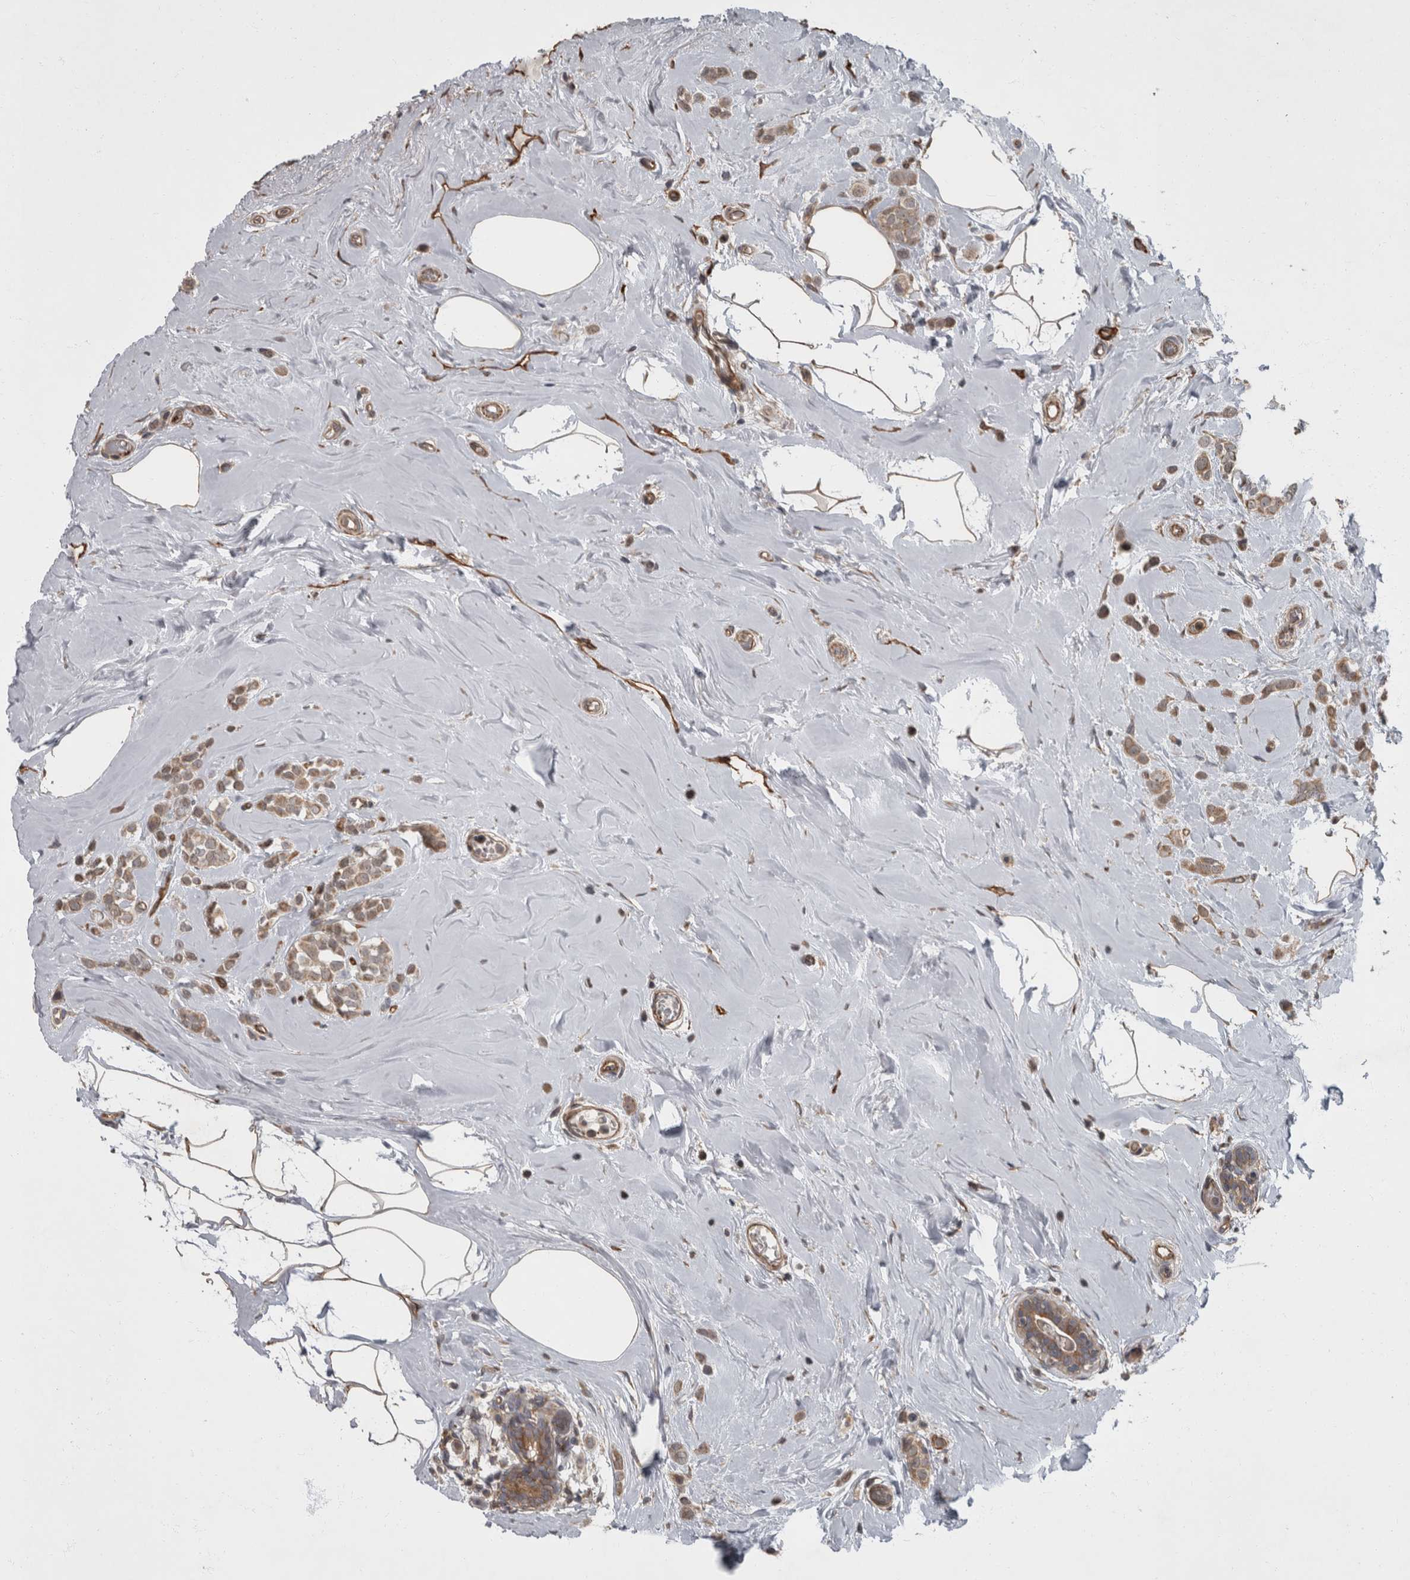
{"staining": {"intensity": "weak", "quantity": ">75%", "location": "cytoplasmic/membranous"}, "tissue": "breast cancer", "cell_type": "Tumor cells", "image_type": "cancer", "snomed": [{"axis": "morphology", "description": "Lobular carcinoma"}, {"axis": "topography", "description": "Breast"}], "caption": "Tumor cells exhibit low levels of weak cytoplasmic/membranous positivity in about >75% of cells in breast lobular carcinoma. The staining was performed using DAB (3,3'-diaminobenzidine) to visualize the protein expression in brown, while the nuclei were stained in blue with hematoxylin (Magnification: 20x).", "gene": "VEGFD", "patient": {"sex": "female", "age": 47}}